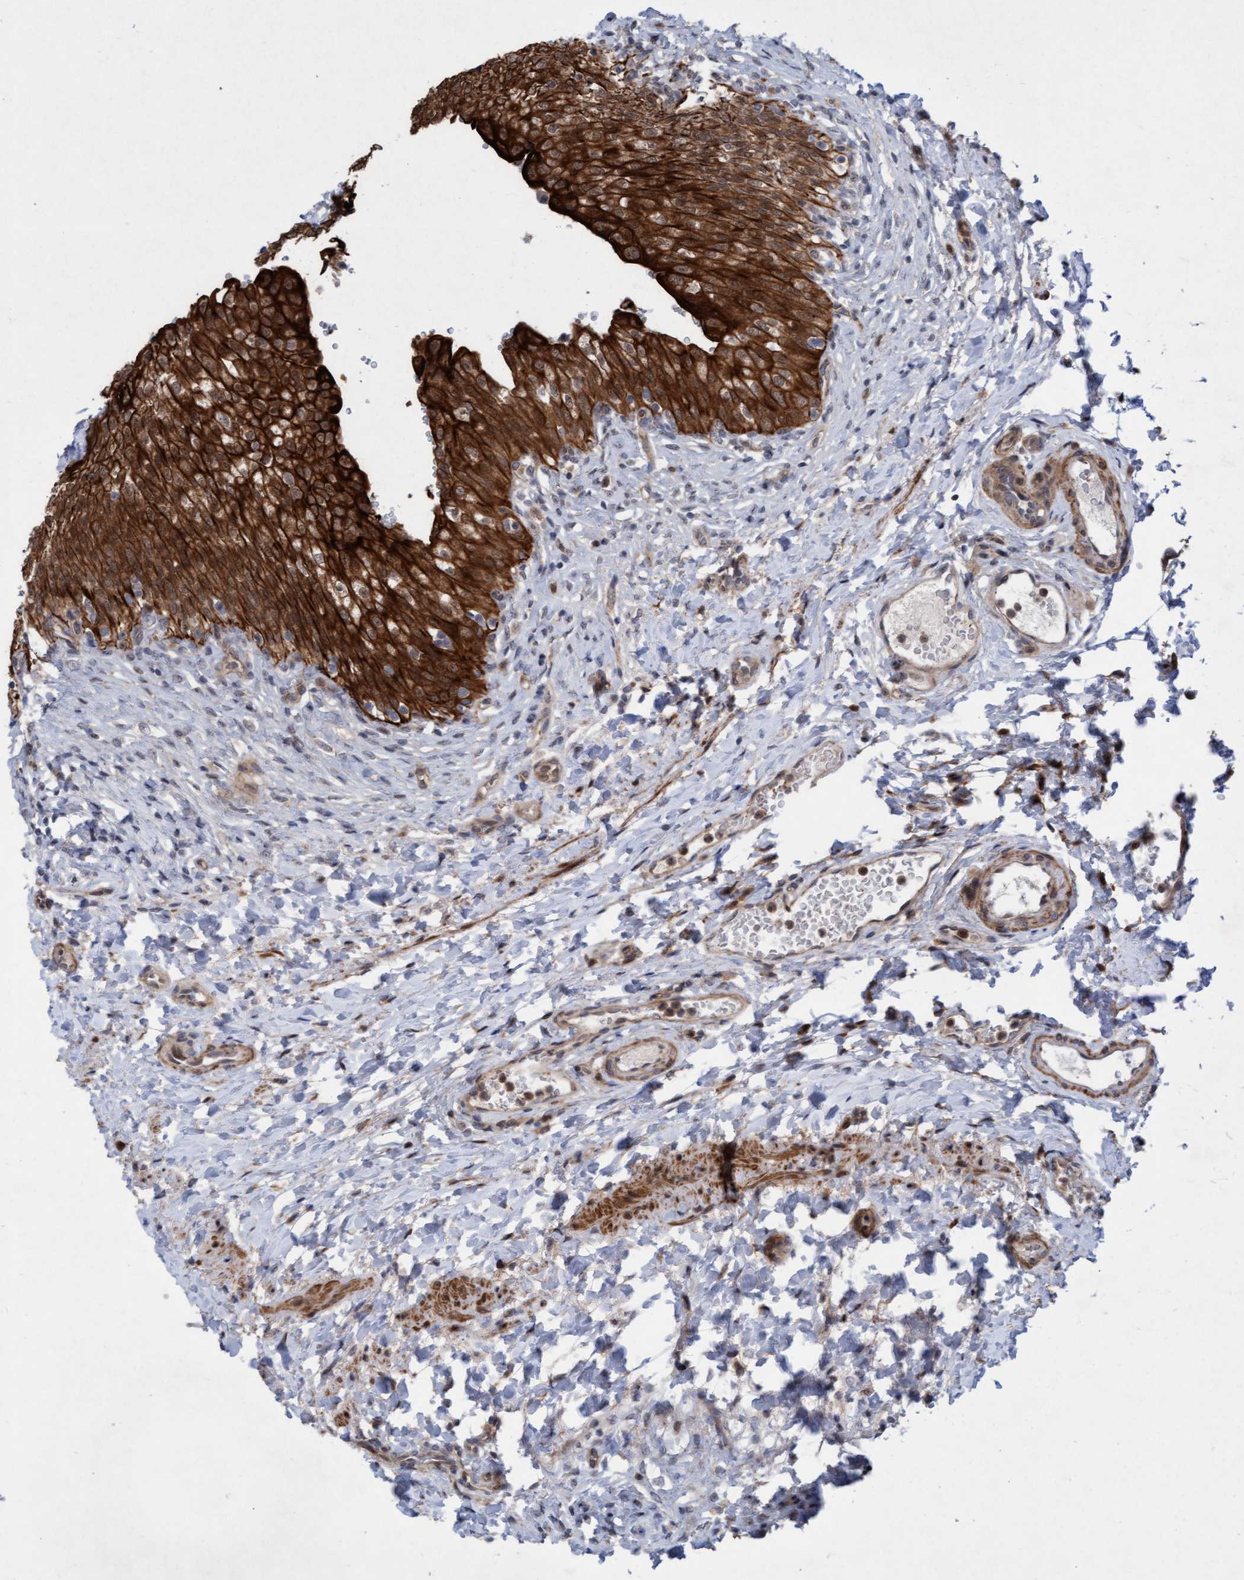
{"staining": {"intensity": "strong", "quantity": ">75%", "location": "cytoplasmic/membranous,nuclear"}, "tissue": "urinary bladder", "cell_type": "Urothelial cells", "image_type": "normal", "snomed": [{"axis": "morphology", "description": "Urothelial carcinoma, High grade"}, {"axis": "topography", "description": "Urinary bladder"}], "caption": "A histopathology image of urinary bladder stained for a protein reveals strong cytoplasmic/membranous,nuclear brown staining in urothelial cells.", "gene": "RAP1GAP2", "patient": {"sex": "male", "age": 46}}